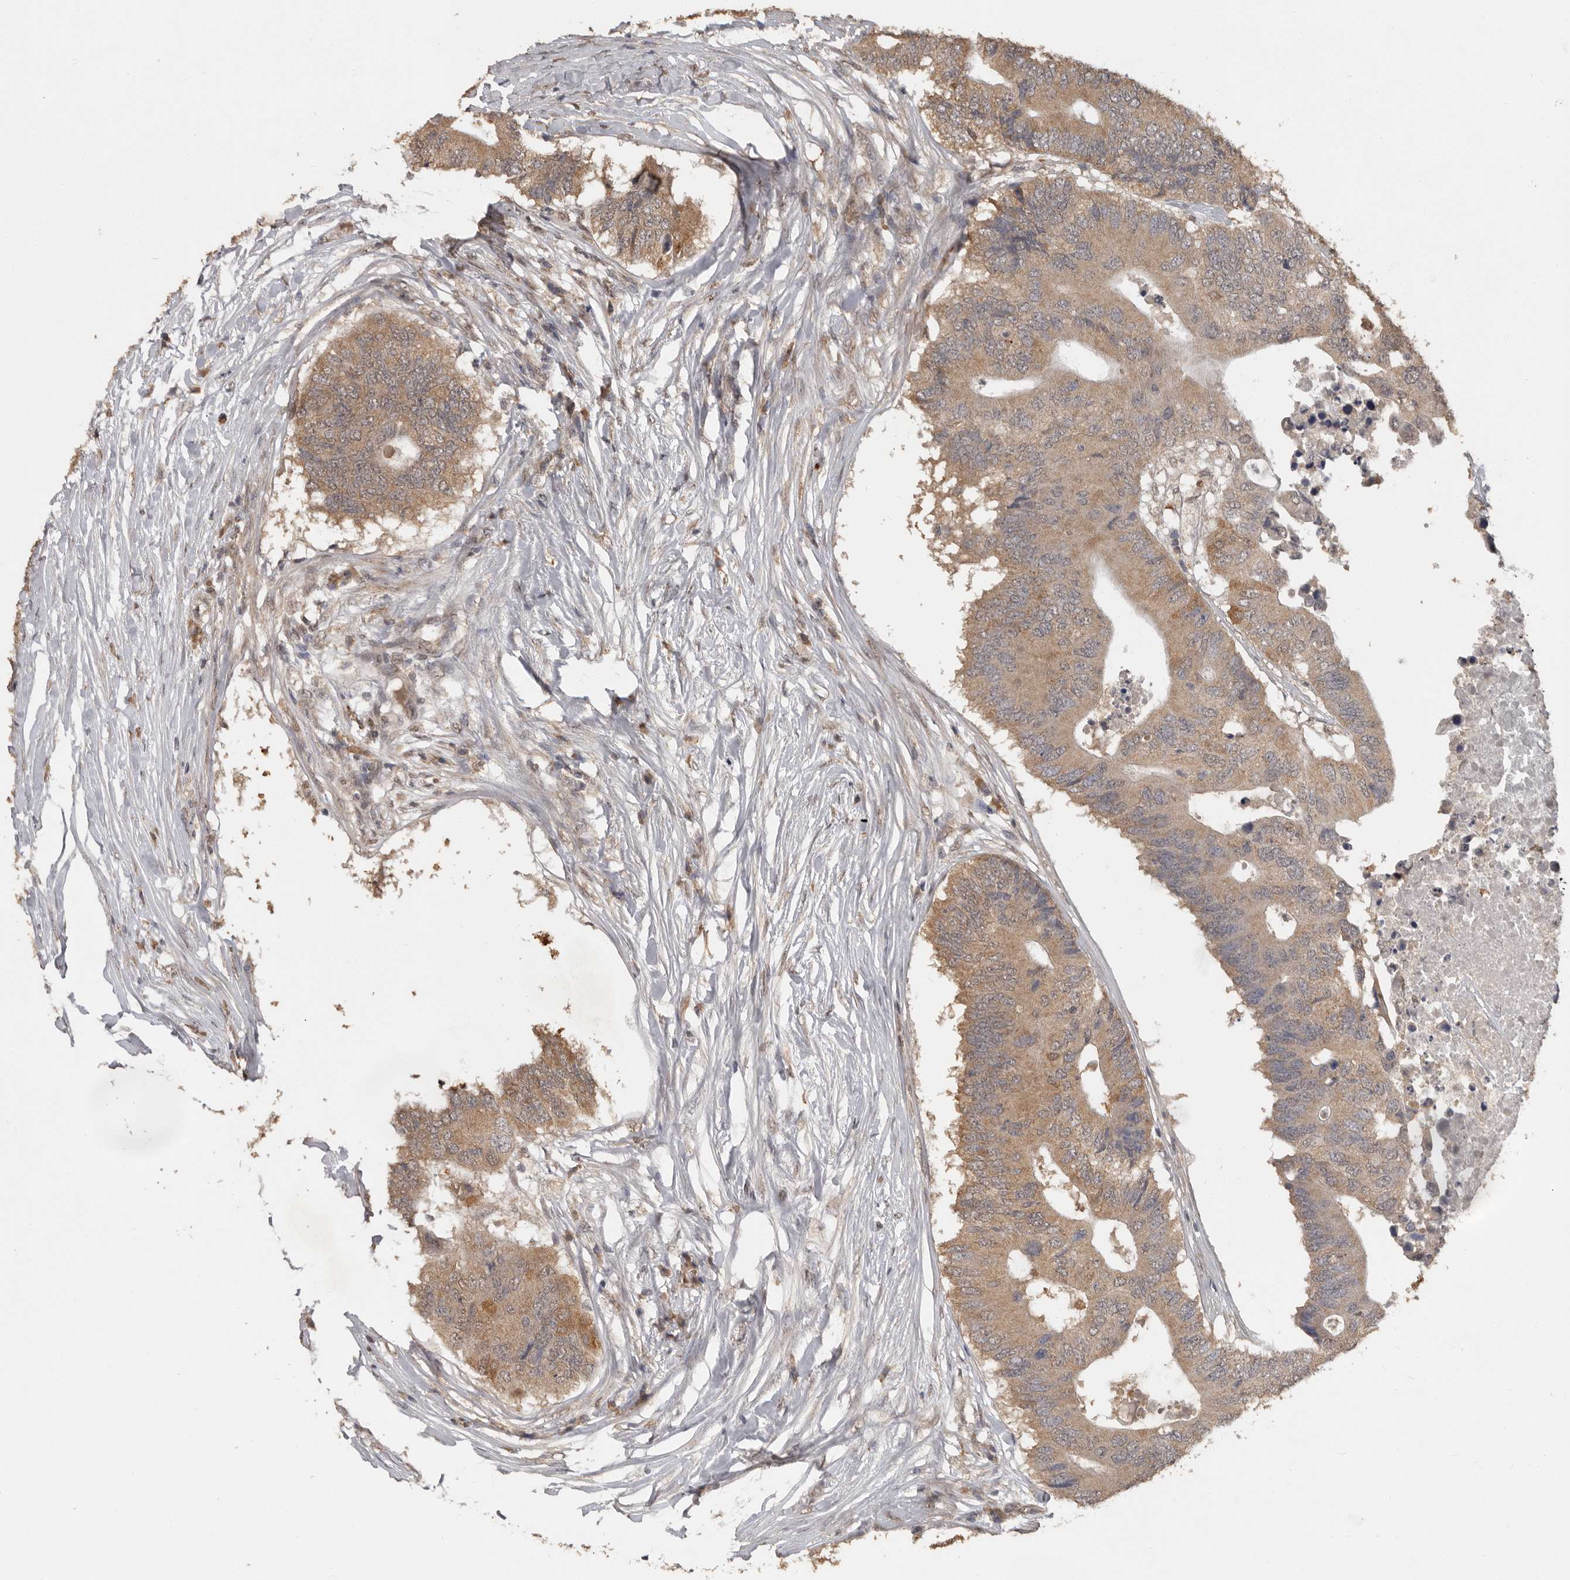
{"staining": {"intensity": "moderate", "quantity": "25%-75%", "location": "cytoplasmic/membranous"}, "tissue": "colorectal cancer", "cell_type": "Tumor cells", "image_type": "cancer", "snomed": [{"axis": "morphology", "description": "Adenocarcinoma, NOS"}, {"axis": "topography", "description": "Colon"}], "caption": "Immunohistochemical staining of human colorectal cancer (adenocarcinoma) shows moderate cytoplasmic/membranous protein positivity in approximately 25%-75% of tumor cells.", "gene": "MTF1", "patient": {"sex": "male", "age": 71}}